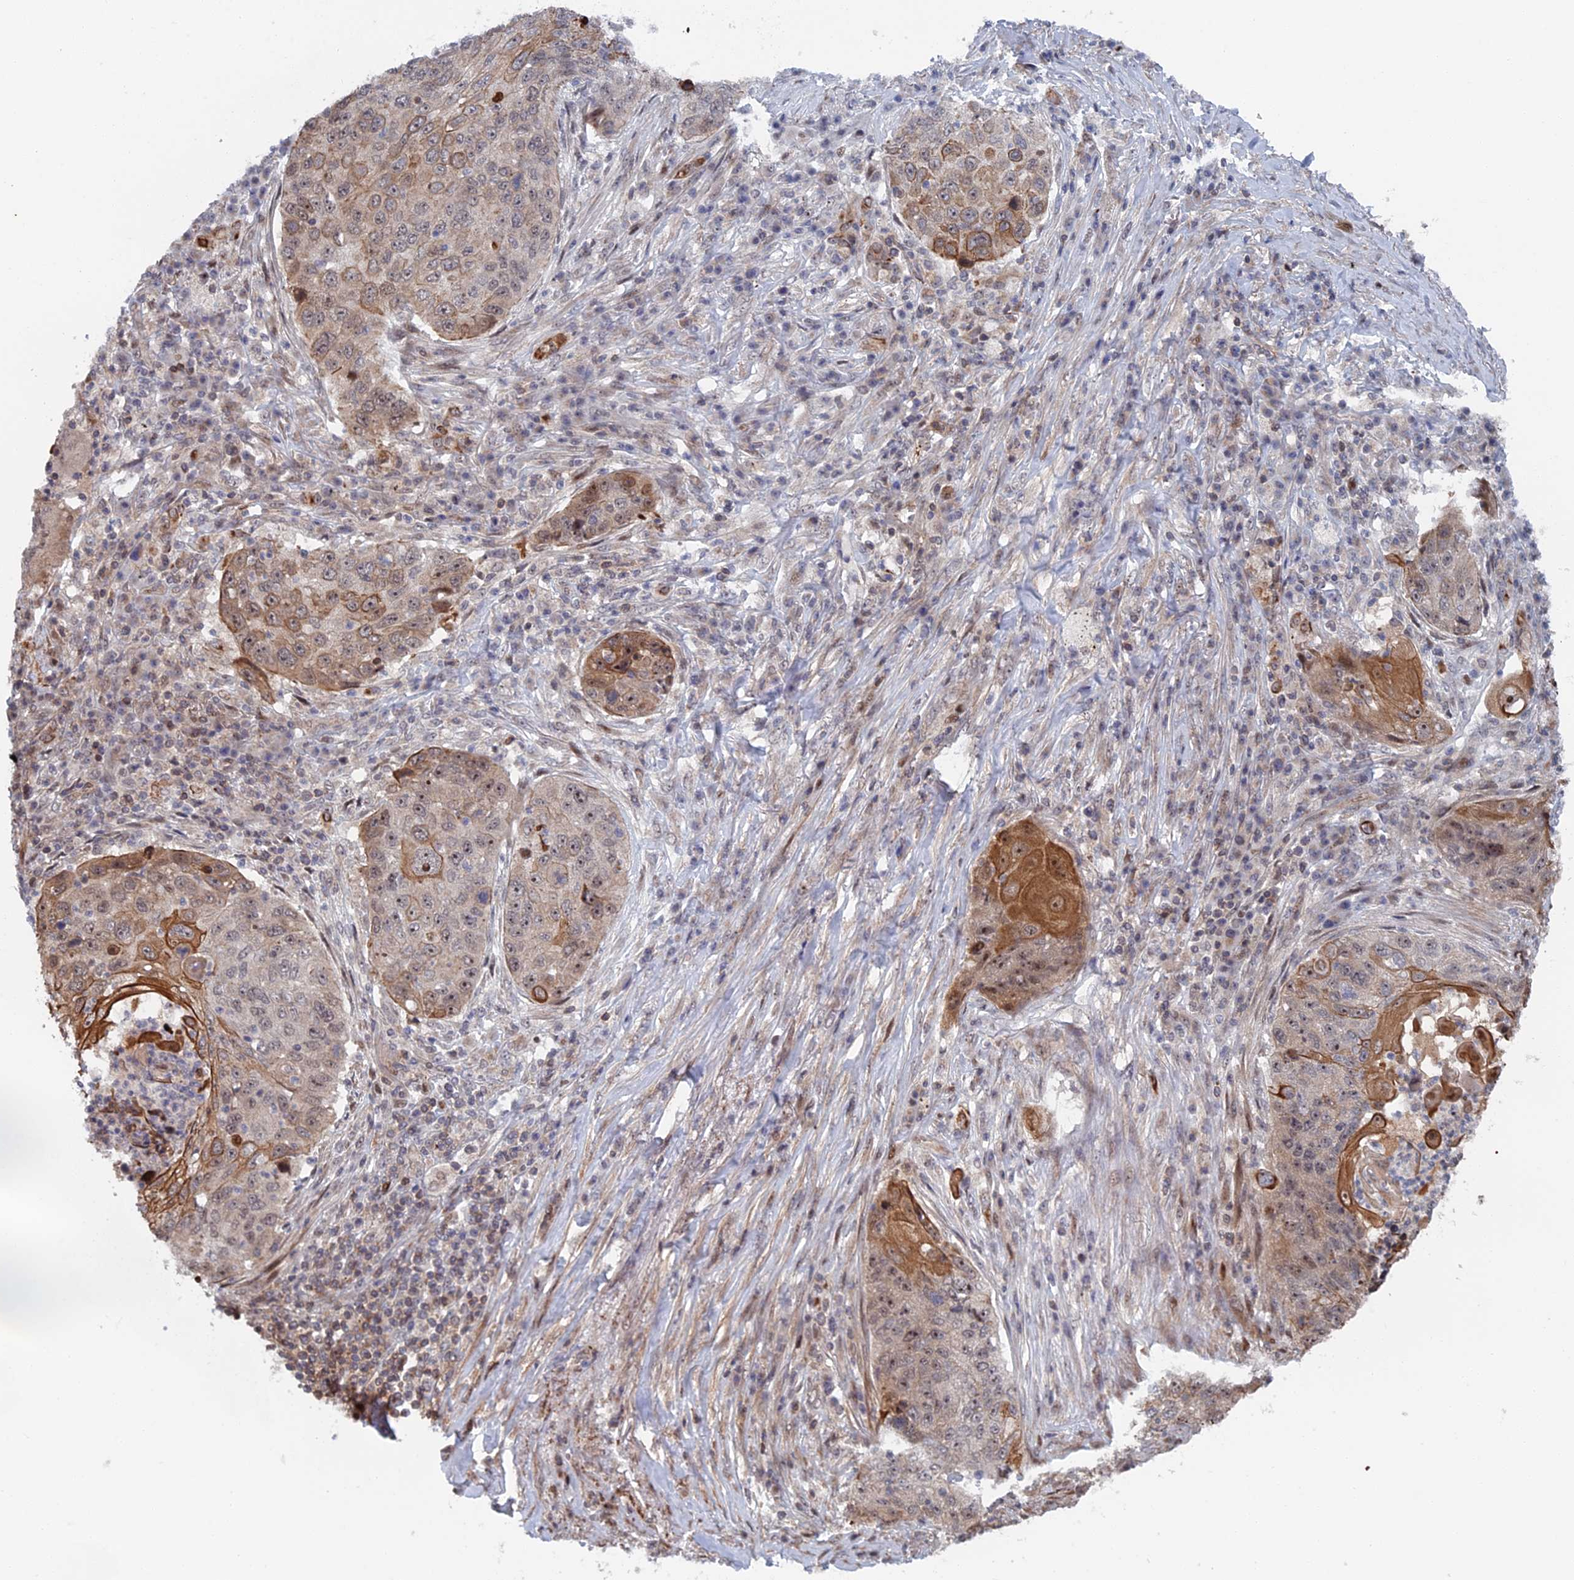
{"staining": {"intensity": "moderate", "quantity": "25%-75%", "location": "cytoplasmic/membranous,nuclear"}, "tissue": "lung cancer", "cell_type": "Tumor cells", "image_type": "cancer", "snomed": [{"axis": "morphology", "description": "Squamous cell carcinoma, NOS"}, {"axis": "topography", "description": "Lung"}], "caption": "Human lung squamous cell carcinoma stained with a protein marker displays moderate staining in tumor cells.", "gene": "IL7", "patient": {"sex": "female", "age": 63}}